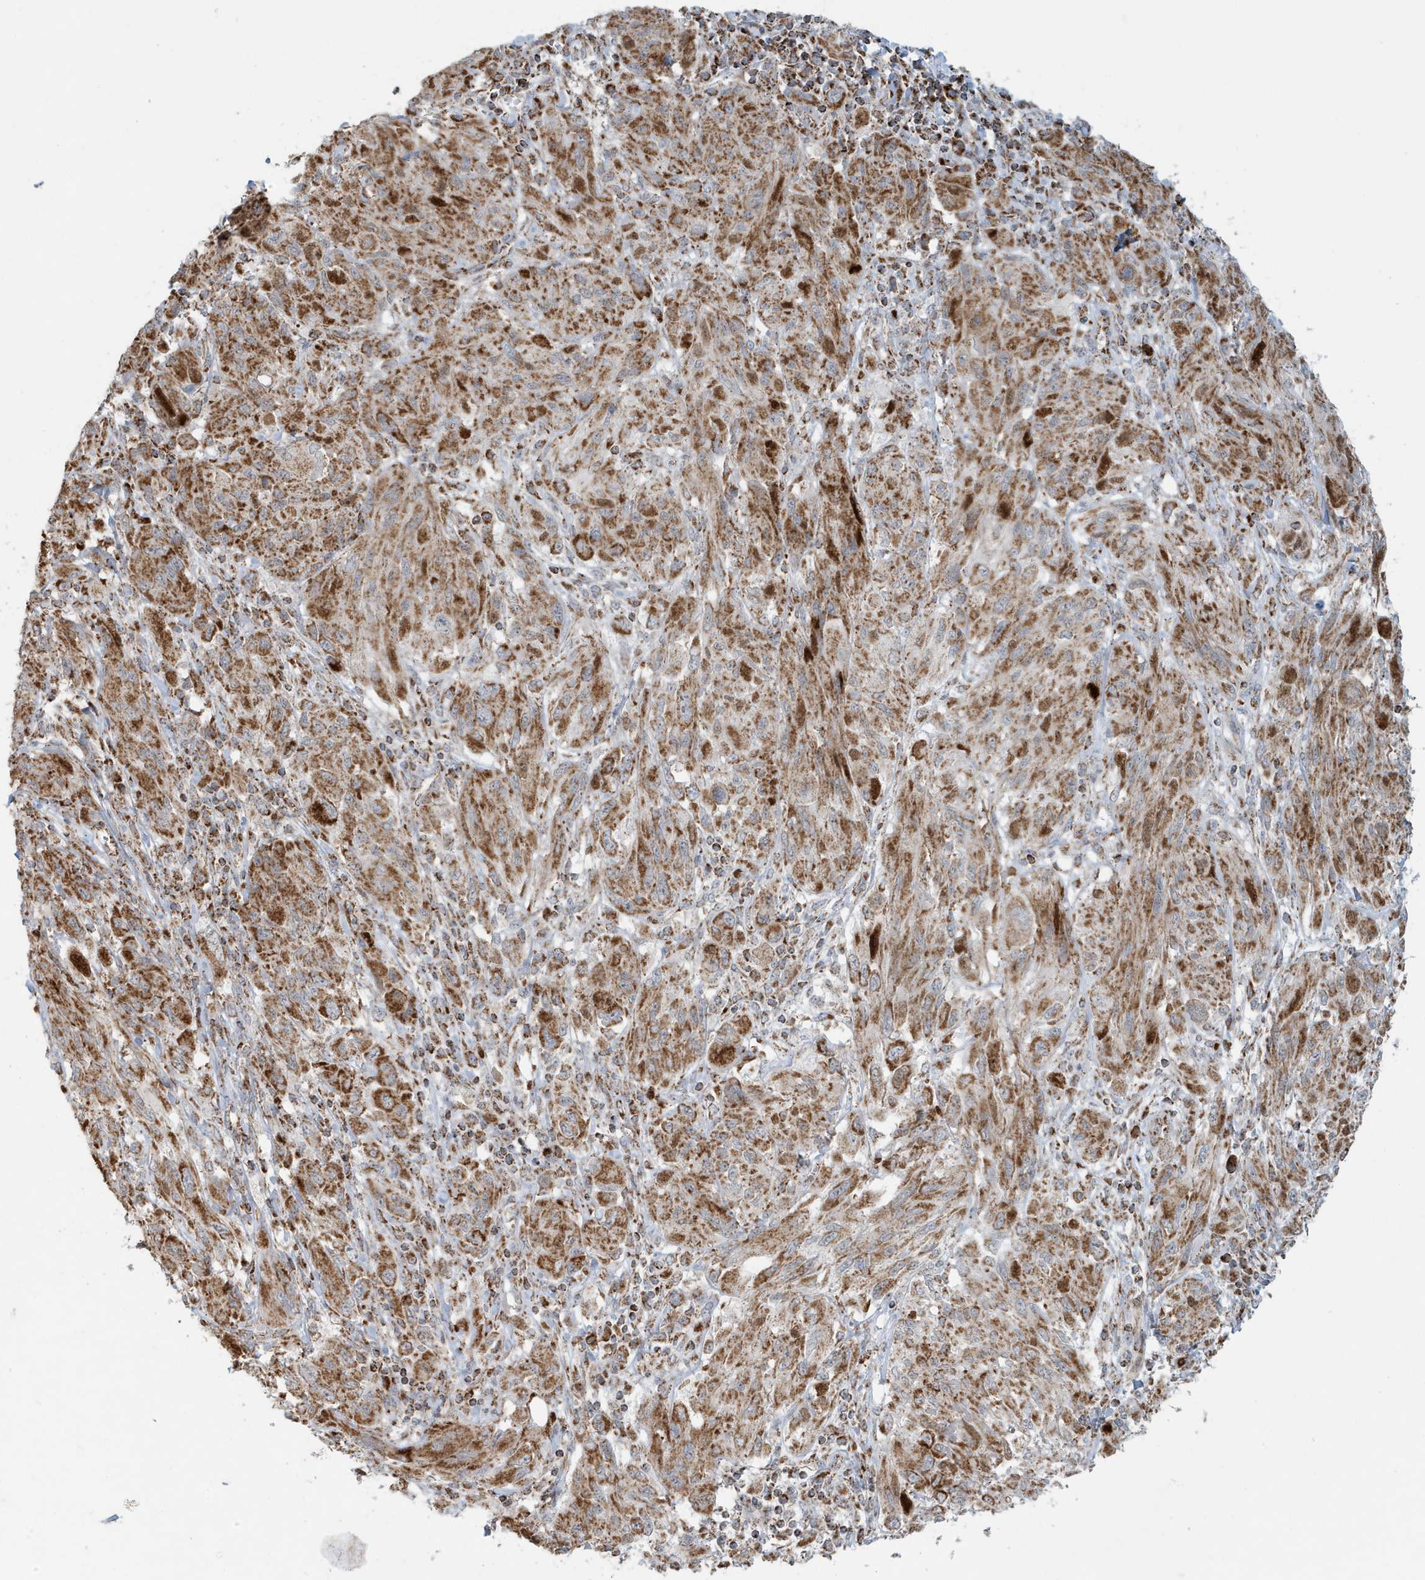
{"staining": {"intensity": "moderate", "quantity": ">75%", "location": "cytoplasmic/membranous"}, "tissue": "melanoma", "cell_type": "Tumor cells", "image_type": "cancer", "snomed": [{"axis": "morphology", "description": "Malignant melanoma, NOS"}, {"axis": "topography", "description": "Skin"}], "caption": "Protein staining demonstrates moderate cytoplasmic/membranous staining in about >75% of tumor cells in malignant melanoma.", "gene": "MAN1A1", "patient": {"sex": "female", "age": 91}}